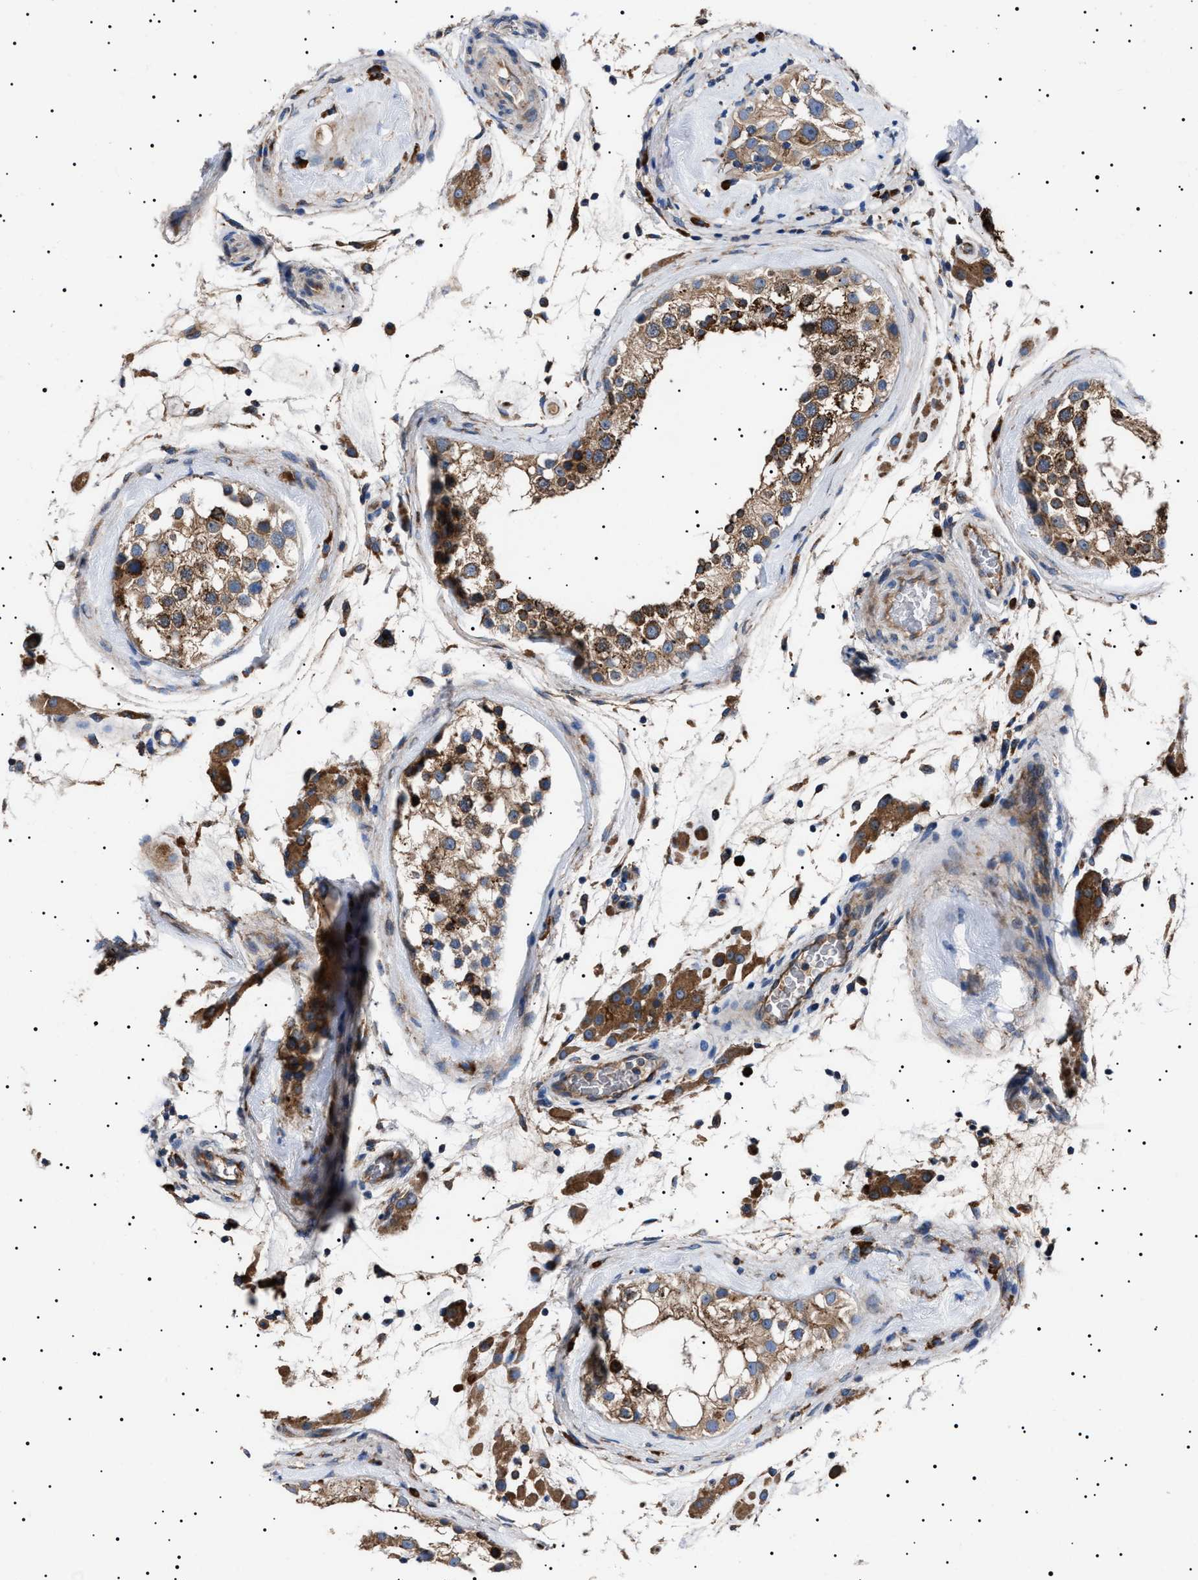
{"staining": {"intensity": "strong", "quantity": ">75%", "location": "cytoplasmic/membranous"}, "tissue": "testis", "cell_type": "Cells in seminiferous ducts", "image_type": "normal", "snomed": [{"axis": "morphology", "description": "Normal tissue, NOS"}, {"axis": "topography", "description": "Testis"}], "caption": "Brown immunohistochemical staining in normal human testis reveals strong cytoplasmic/membranous positivity in about >75% of cells in seminiferous ducts.", "gene": "TOP1MT", "patient": {"sex": "male", "age": 46}}